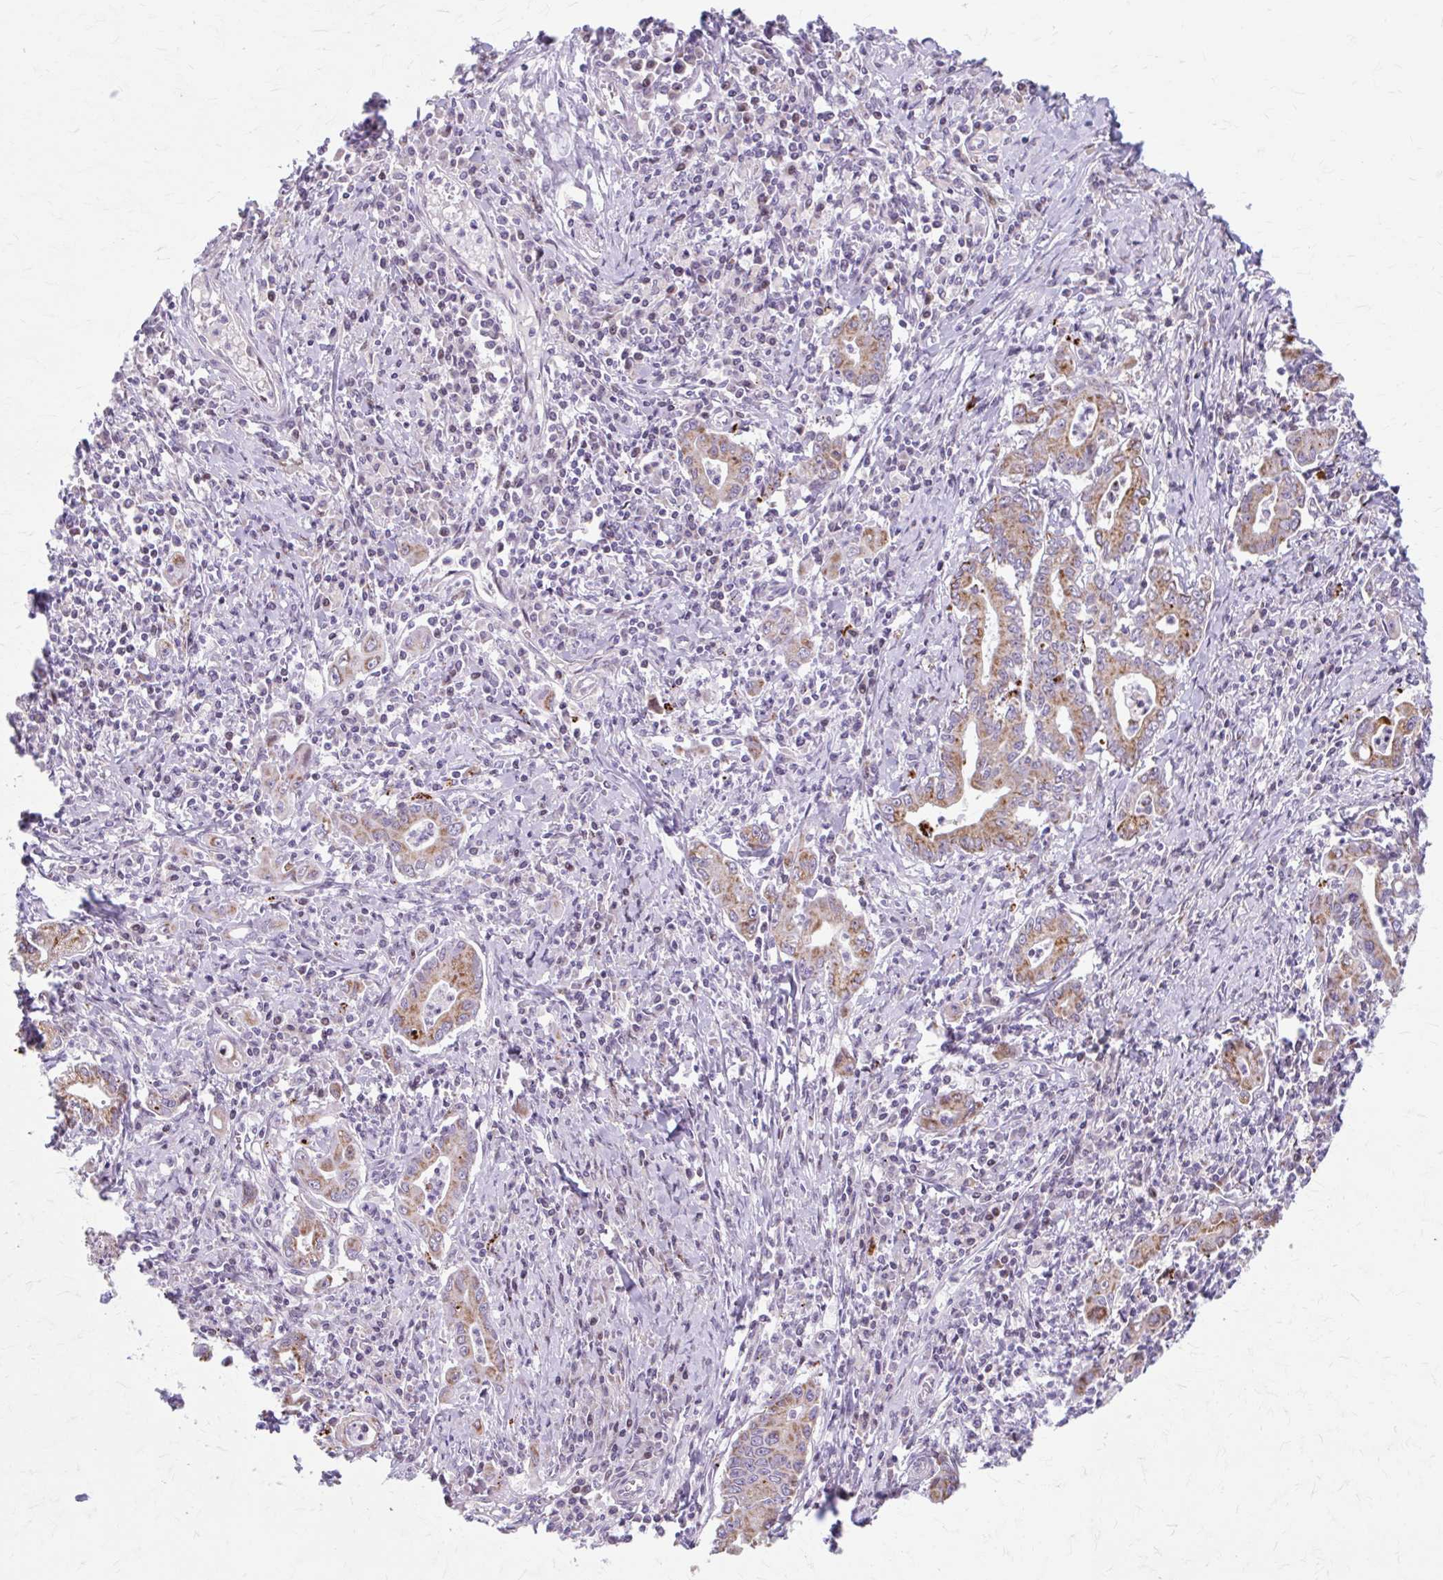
{"staining": {"intensity": "moderate", "quantity": ">75%", "location": "cytoplasmic/membranous"}, "tissue": "stomach cancer", "cell_type": "Tumor cells", "image_type": "cancer", "snomed": [{"axis": "morphology", "description": "Adenocarcinoma, NOS"}, {"axis": "topography", "description": "Stomach, upper"}], "caption": "An image of stomach adenocarcinoma stained for a protein reveals moderate cytoplasmic/membranous brown staining in tumor cells. (brown staining indicates protein expression, while blue staining denotes nuclei).", "gene": "BEAN1", "patient": {"sex": "female", "age": 79}}